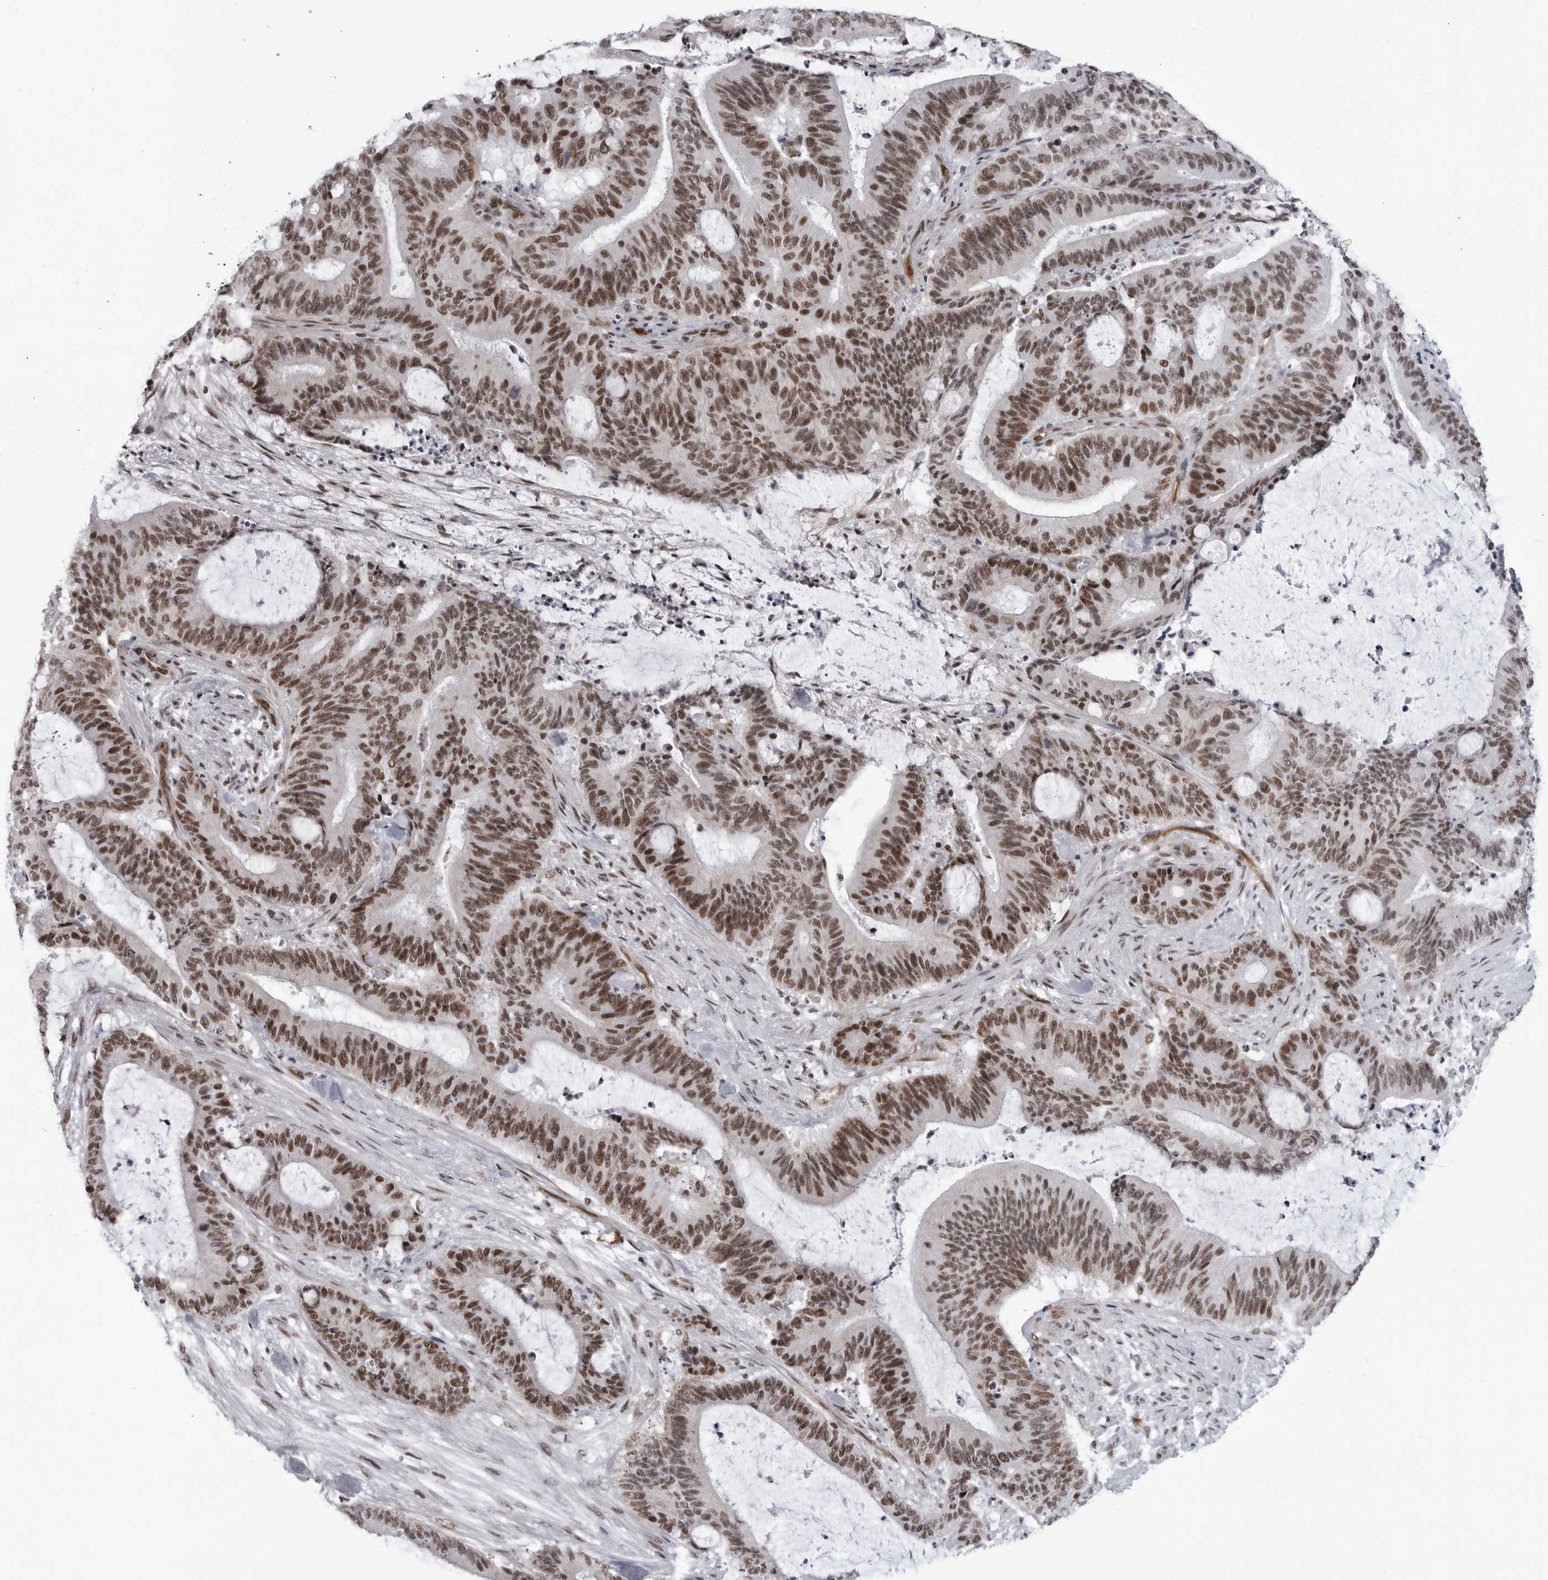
{"staining": {"intensity": "moderate", "quantity": ">75%", "location": "nuclear"}, "tissue": "liver cancer", "cell_type": "Tumor cells", "image_type": "cancer", "snomed": [{"axis": "morphology", "description": "Normal tissue, NOS"}, {"axis": "morphology", "description": "Cholangiocarcinoma"}, {"axis": "topography", "description": "Liver"}, {"axis": "topography", "description": "Peripheral nerve tissue"}], "caption": "An immunohistochemistry (IHC) micrograph of tumor tissue is shown. Protein staining in brown labels moderate nuclear positivity in liver cancer (cholangiocarcinoma) within tumor cells.", "gene": "RNF26", "patient": {"sex": "female", "age": 73}}